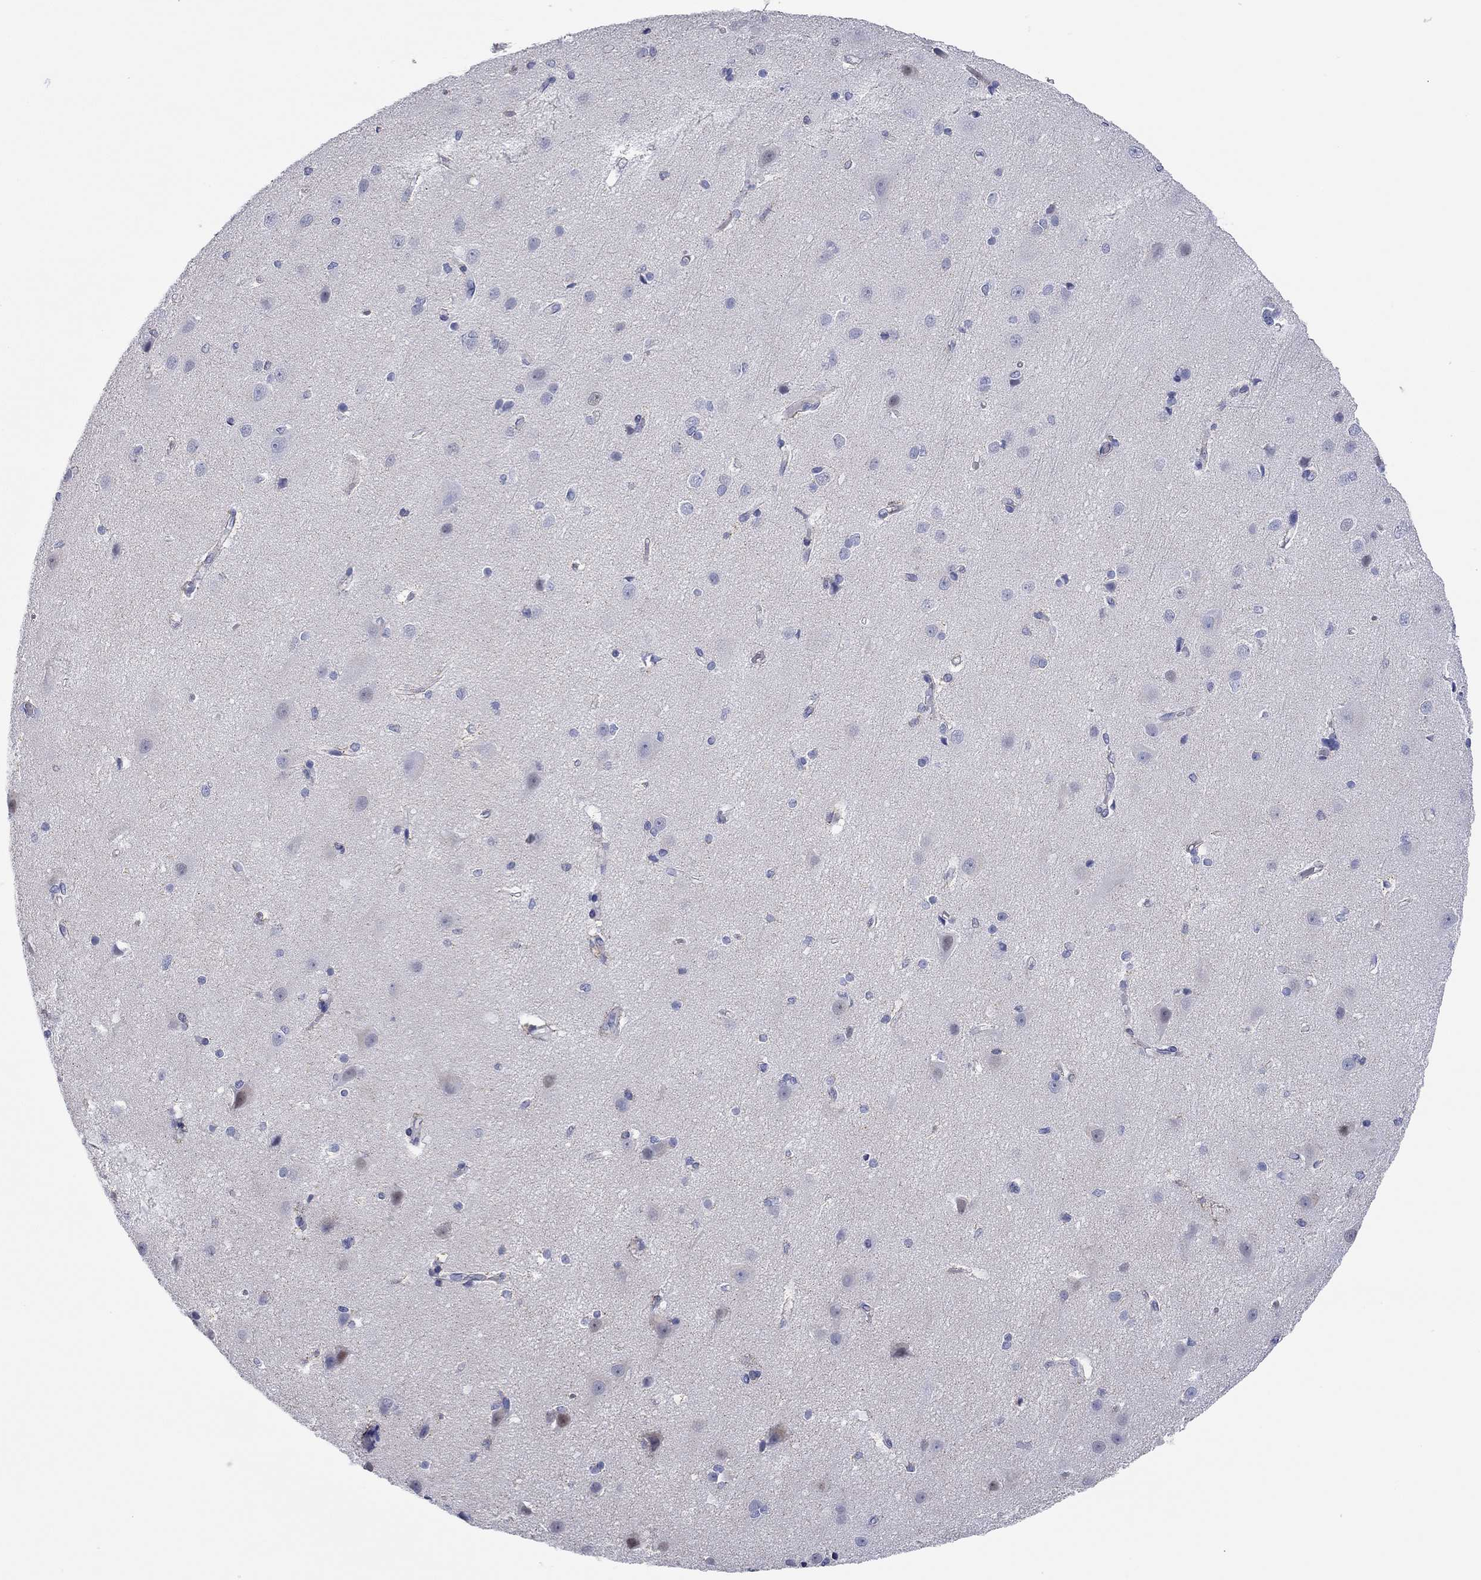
{"staining": {"intensity": "negative", "quantity": "none", "location": "none"}, "tissue": "cerebral cortex", "cell_type": "Endothelial cells", "image_type": "normal", "snomed": [{"axis": "morphology", "description": "Normal tissue, NOS"}, {"axis": "topography", "description": "Cerebral cortex"}], "caption": "Endothelial cells are negative for protein expression in normal human cerebral cortex.", "gene": "ENSG00000269035", "patient": {"sex": "male", "age": 37}}